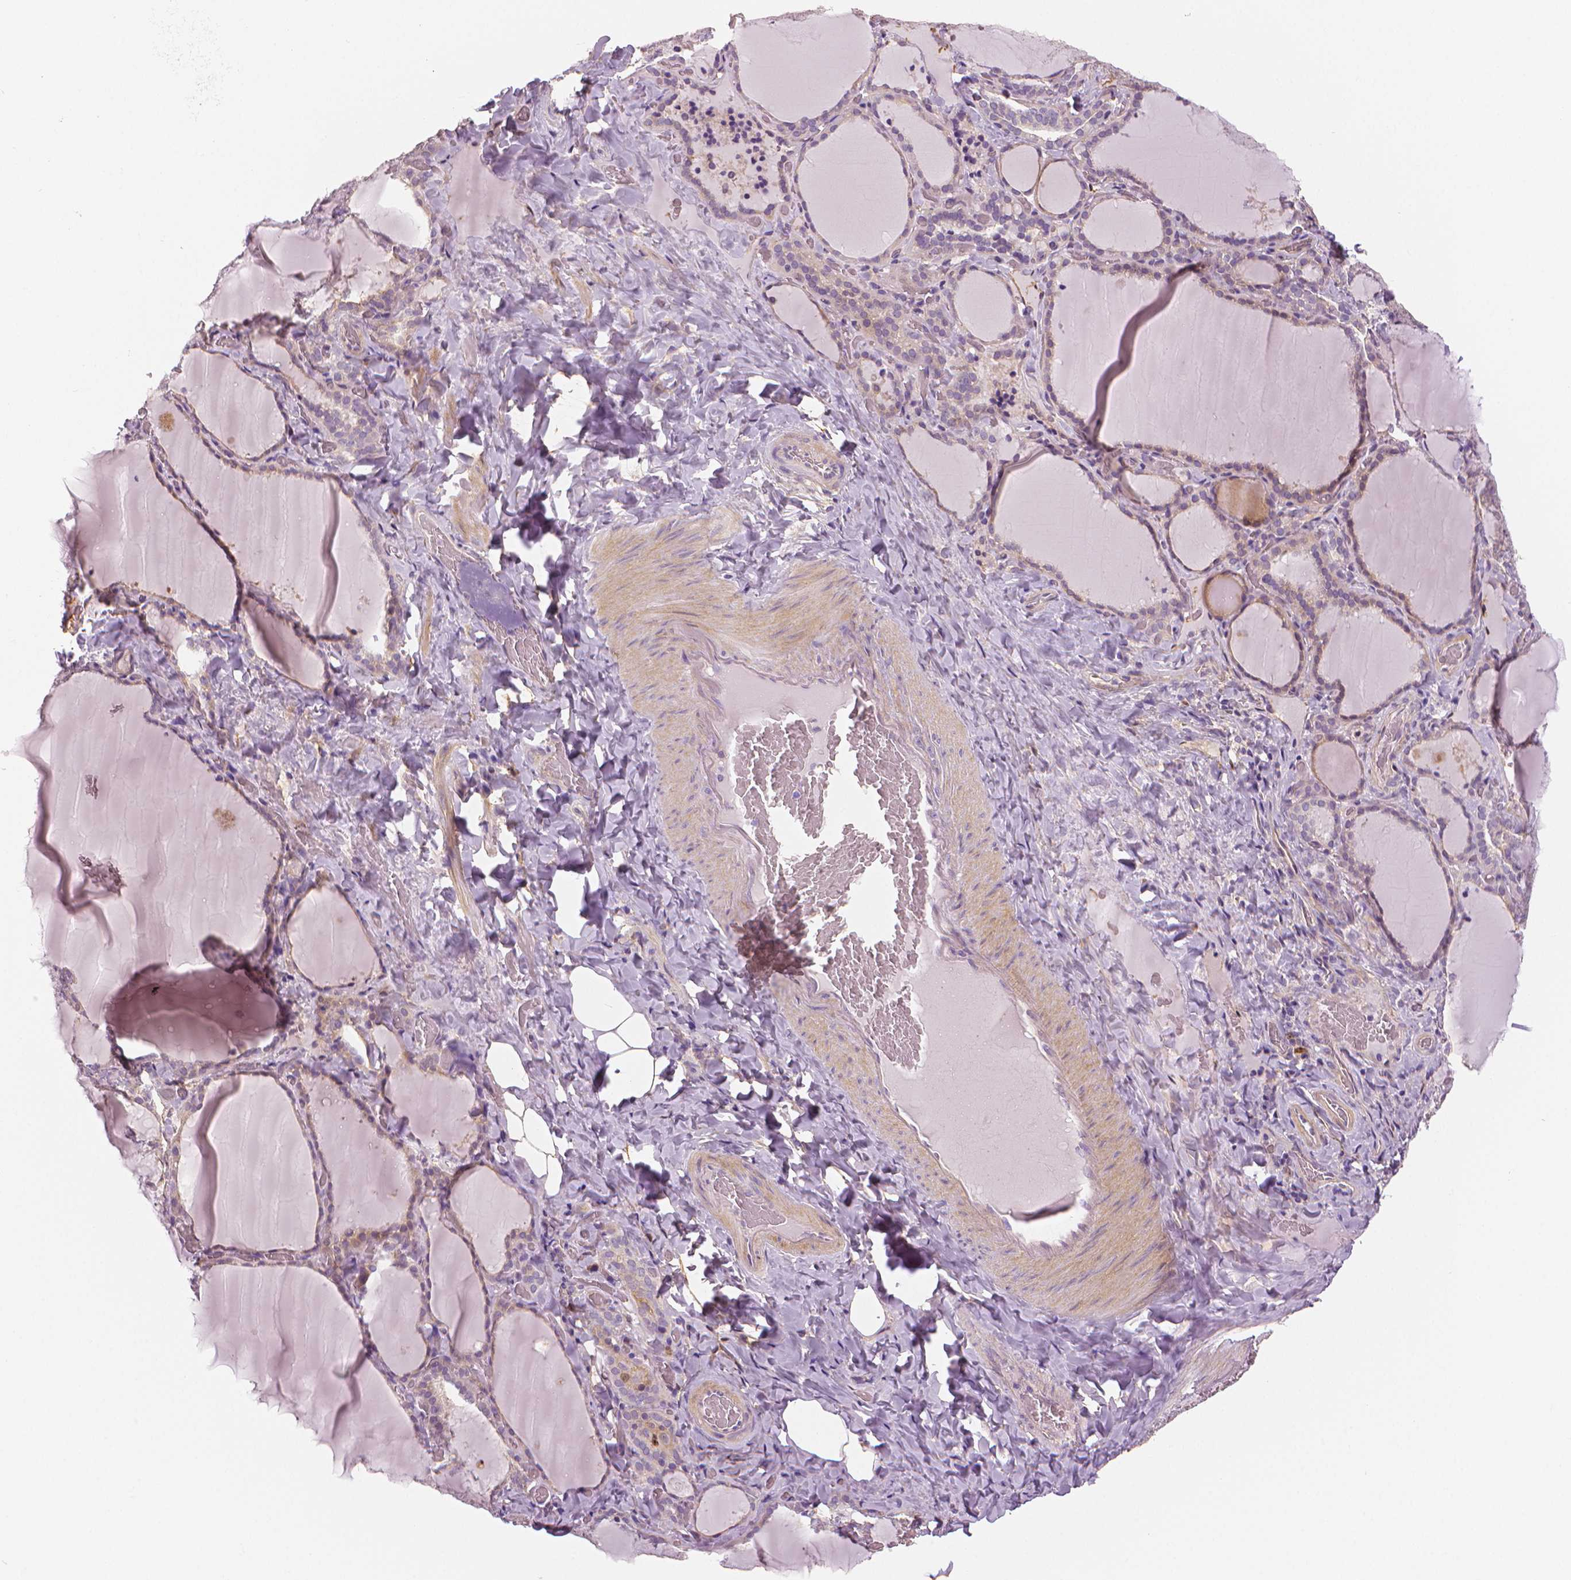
{"staining": {"intensity": "weak", "quantity": "25%-75%", "location": "cytoplasmic/membranous"}, "tissue": "thyroid gland", "cell_type": "Glandular cells", "image_type": "normal", "snomed": [{"axis": "morphology", "description": "Normal tissue, NOS"}, {"axis": "topography", "description": "Thyroid gland"}], "caption": "Unremarkable thyroid gland demonstrates weak cytoplasmic/membranous expression in about 25%-75% of glandular cells (DAB (3,3'-diaminobenzidine) IHC, brown staining for protein, blue staining for nuclei)..", "gene": "MKI67", "patient": {"sex": "female", "age": 22}}